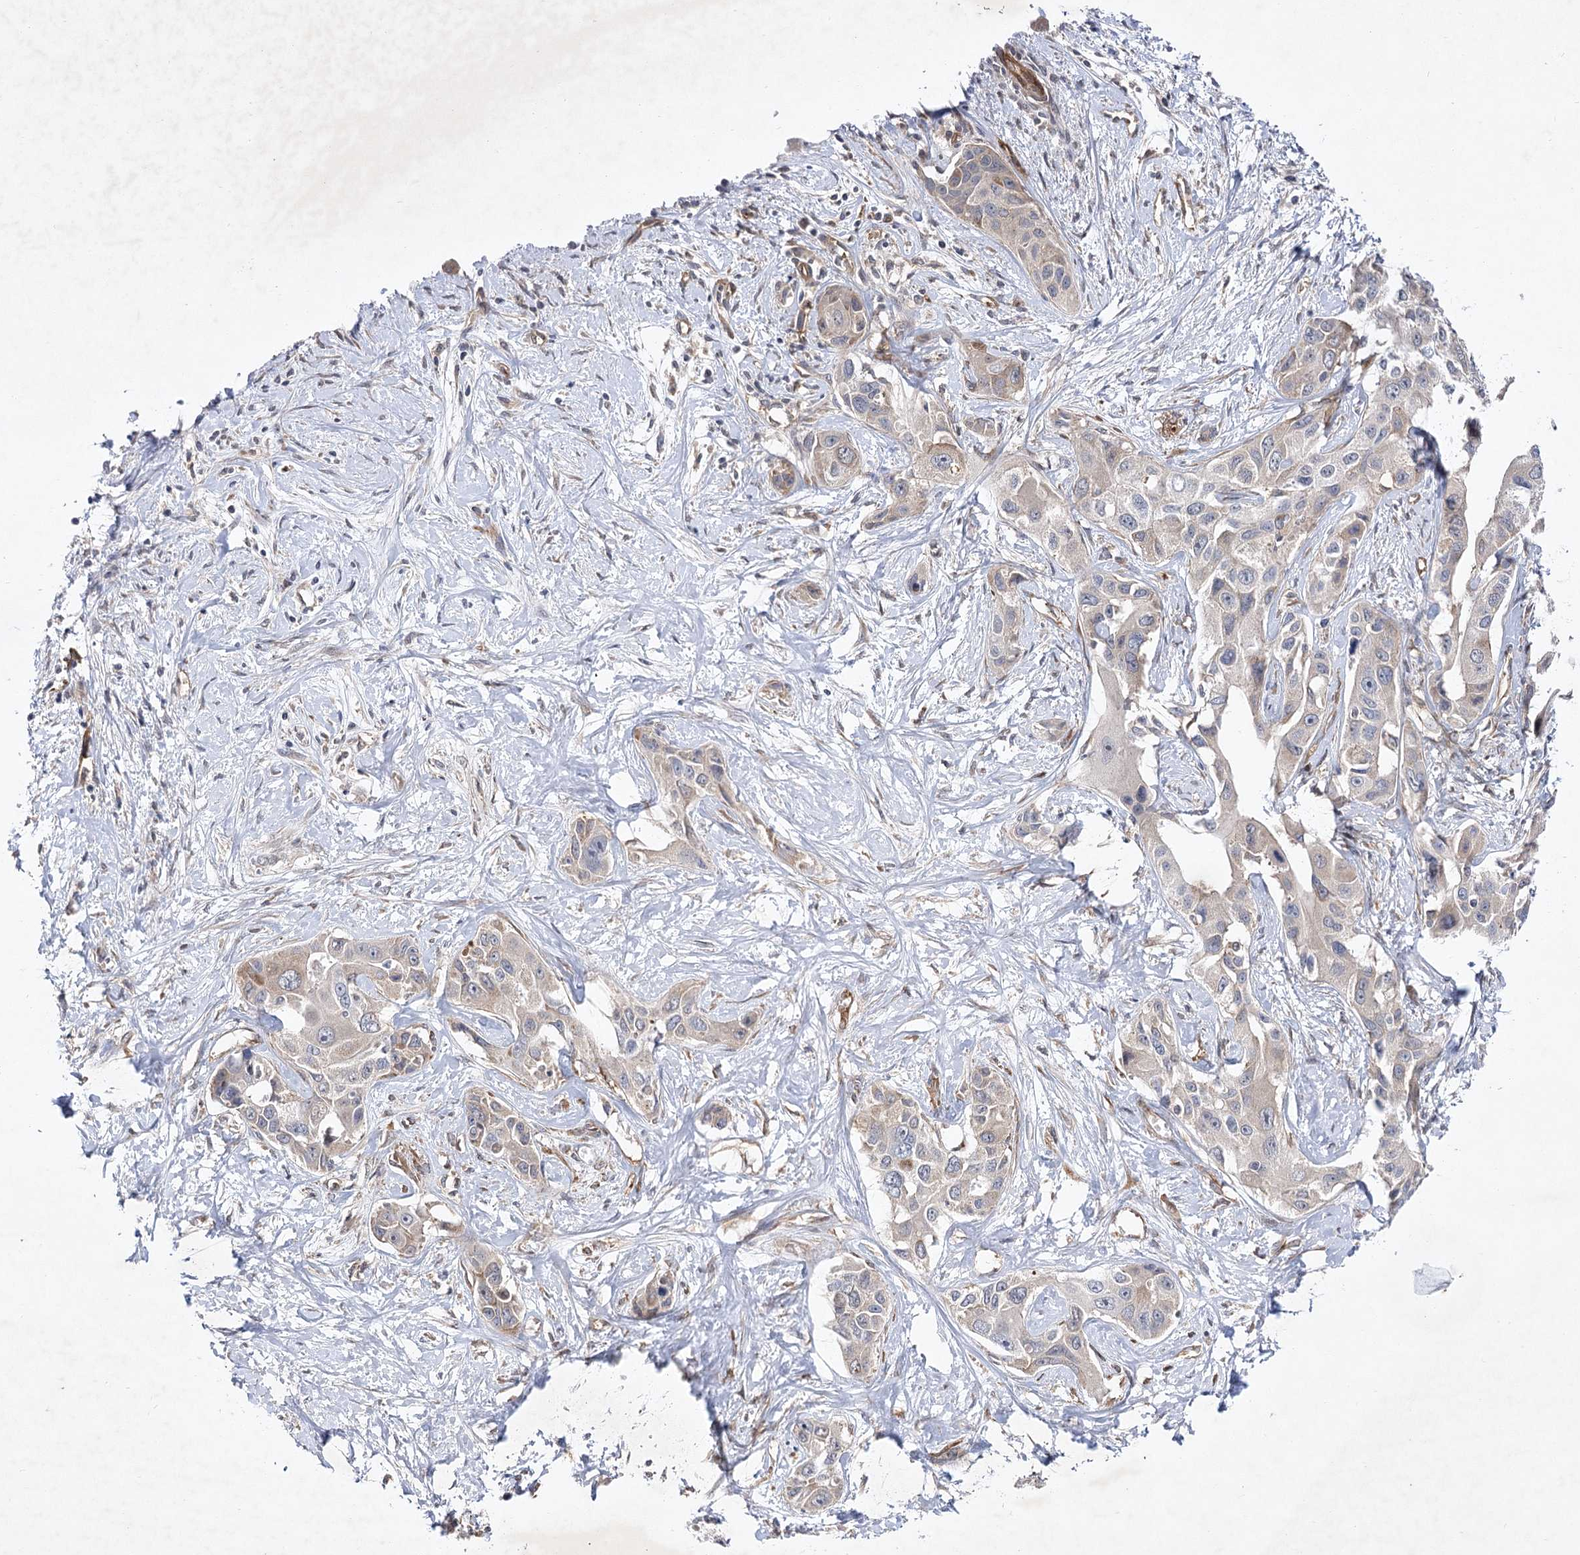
{"staining": {"intensity": "weak", "quantity": "<25%", "location": "cytoplasmic/membranous"}, "tissue": "liver cancer", "cell_type": "Tumor cells", "image_type": "cancer", "snomed": [{"axis": "morphology", "description": "Cholangiocarcinoma"}, {"axis": "topography", "description": "Liver"}], "caption": "This is a histopathology image of immunohistochemistry (IHC) staining of liver cholangiocarcinoma, which shows no positivity in tumor cells.", "gene": "ARHGAP31", "patient": {"sex": "male", "age": 59}}